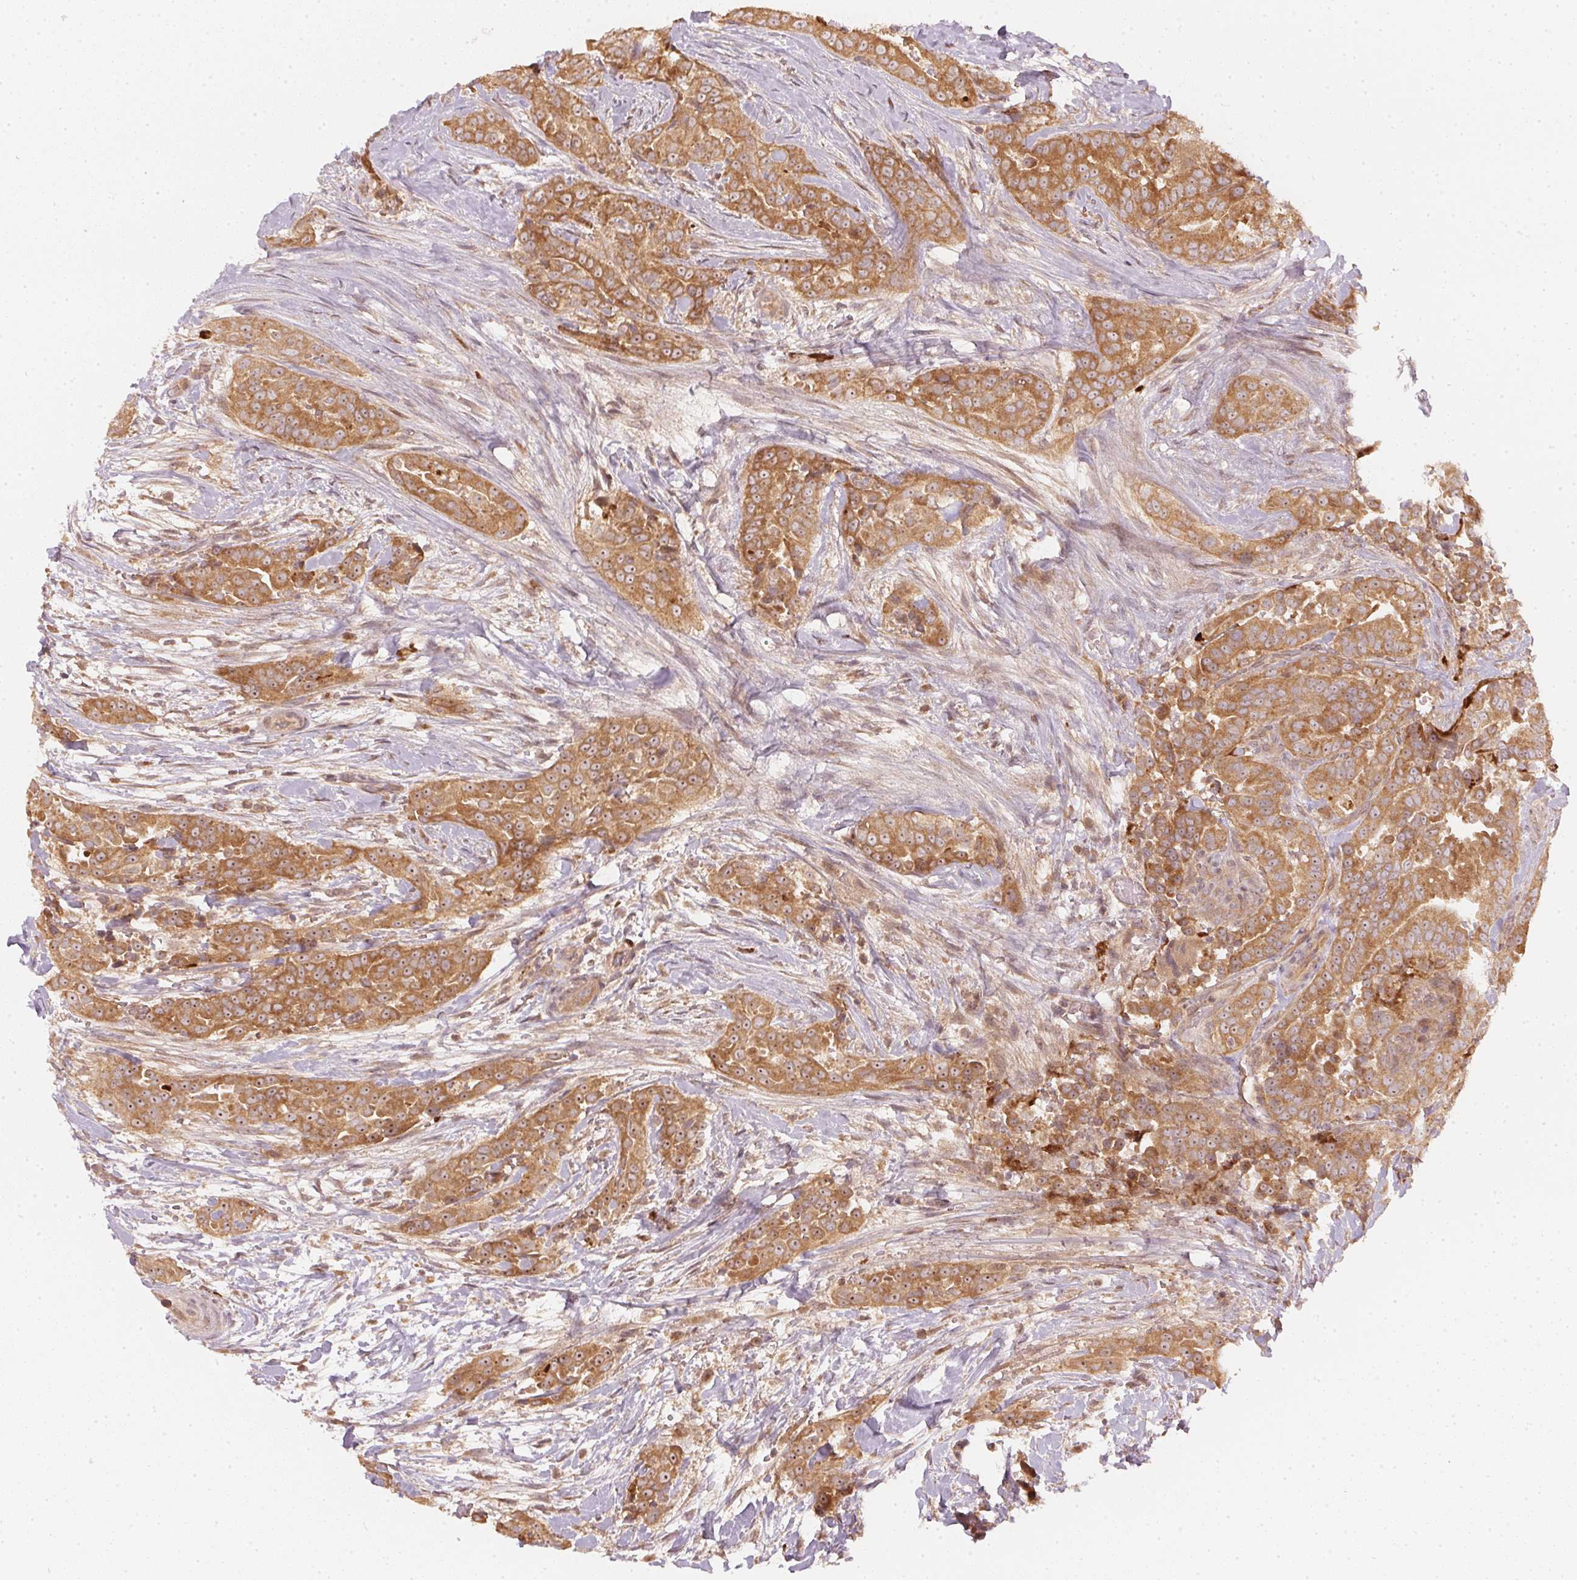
{"staining": {"intensity": "moderate", "quantity": ">75%", "location": "cytoplasmic/membranous,nuclear"}, "tissue": "thyroid cancer", "cell_type": "Tumor cells", "image_type": "cancer", "snomed": [{"axis": "morphology", "description": "Papillary adenocarcinoma, NOS"}, {"axis": "topography", "description": "Thyroid gland"}], "caption": "Papillary adenocarcinoma (thyroid) stained with DAB (3,3'-diaminobenzidine) immunohistochemistry demonstrates medium levels of moderate cytoplasmic/membranous and nuclear expression in about >75% of tumor cells.", "gene": "WDR54", "patient": {"sex": "male", "age": 61}}